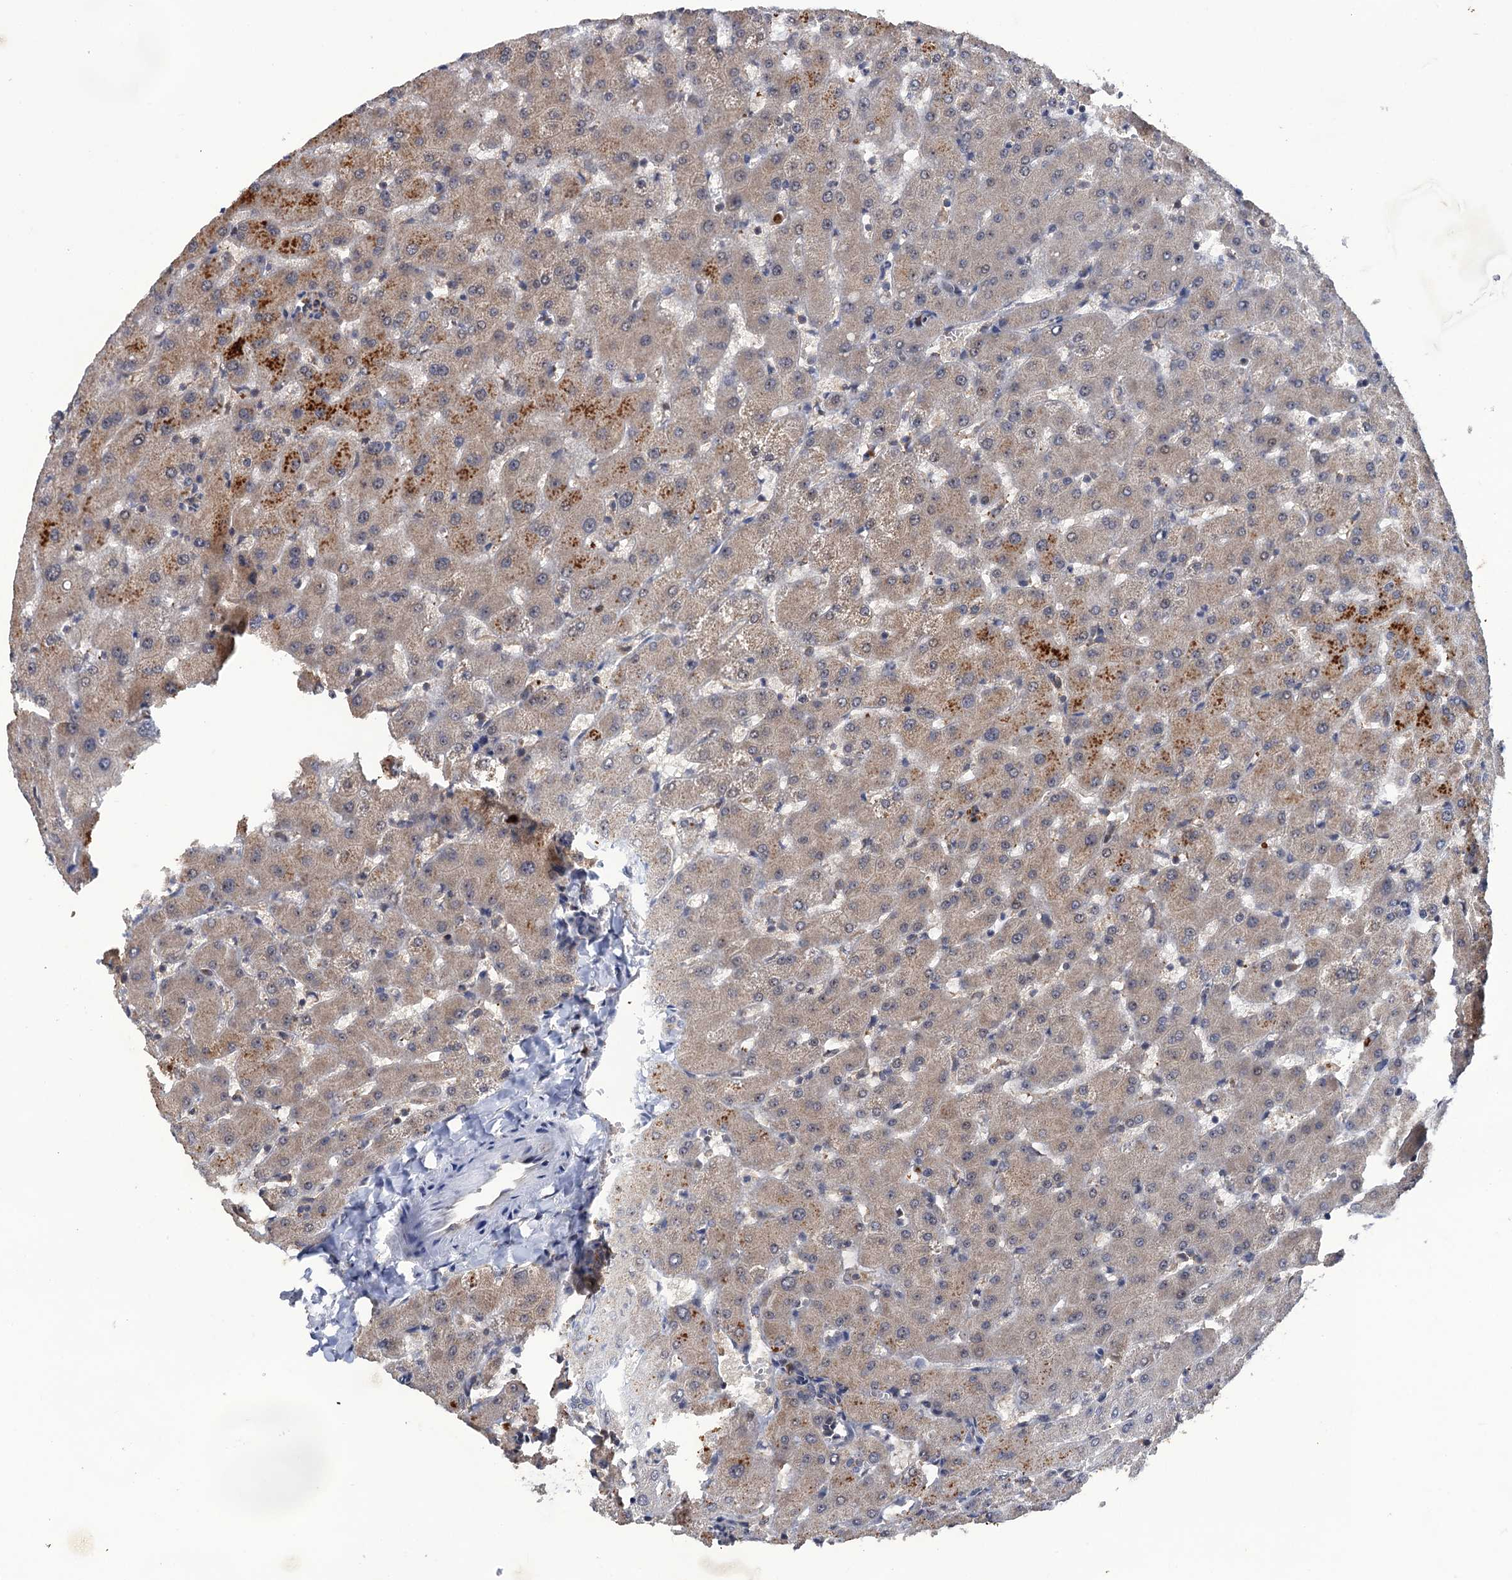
{"staining": {"intensity": "weak", "quantity": "25%-75%", "location": "cytoplasmic/membranous"}, "tissue": "liver", "cell_type": "Cholangiocytes", "image_type": "normal", "snomed": [{"axis": "morphology", "description": "Normal tissue, NOS"}, {"axis": "topography", "description": "Liver"}], "caption": "This photomicrograph reveals benign liver stained with IHC to label a protein in brown. The cytoplasmic/membranous of cholangiocytes show weak positivity for the protein. Nuclei are counter-stained blue.", "gene": "LRRC63", "patient": {"sex": "female", "age": 63}}